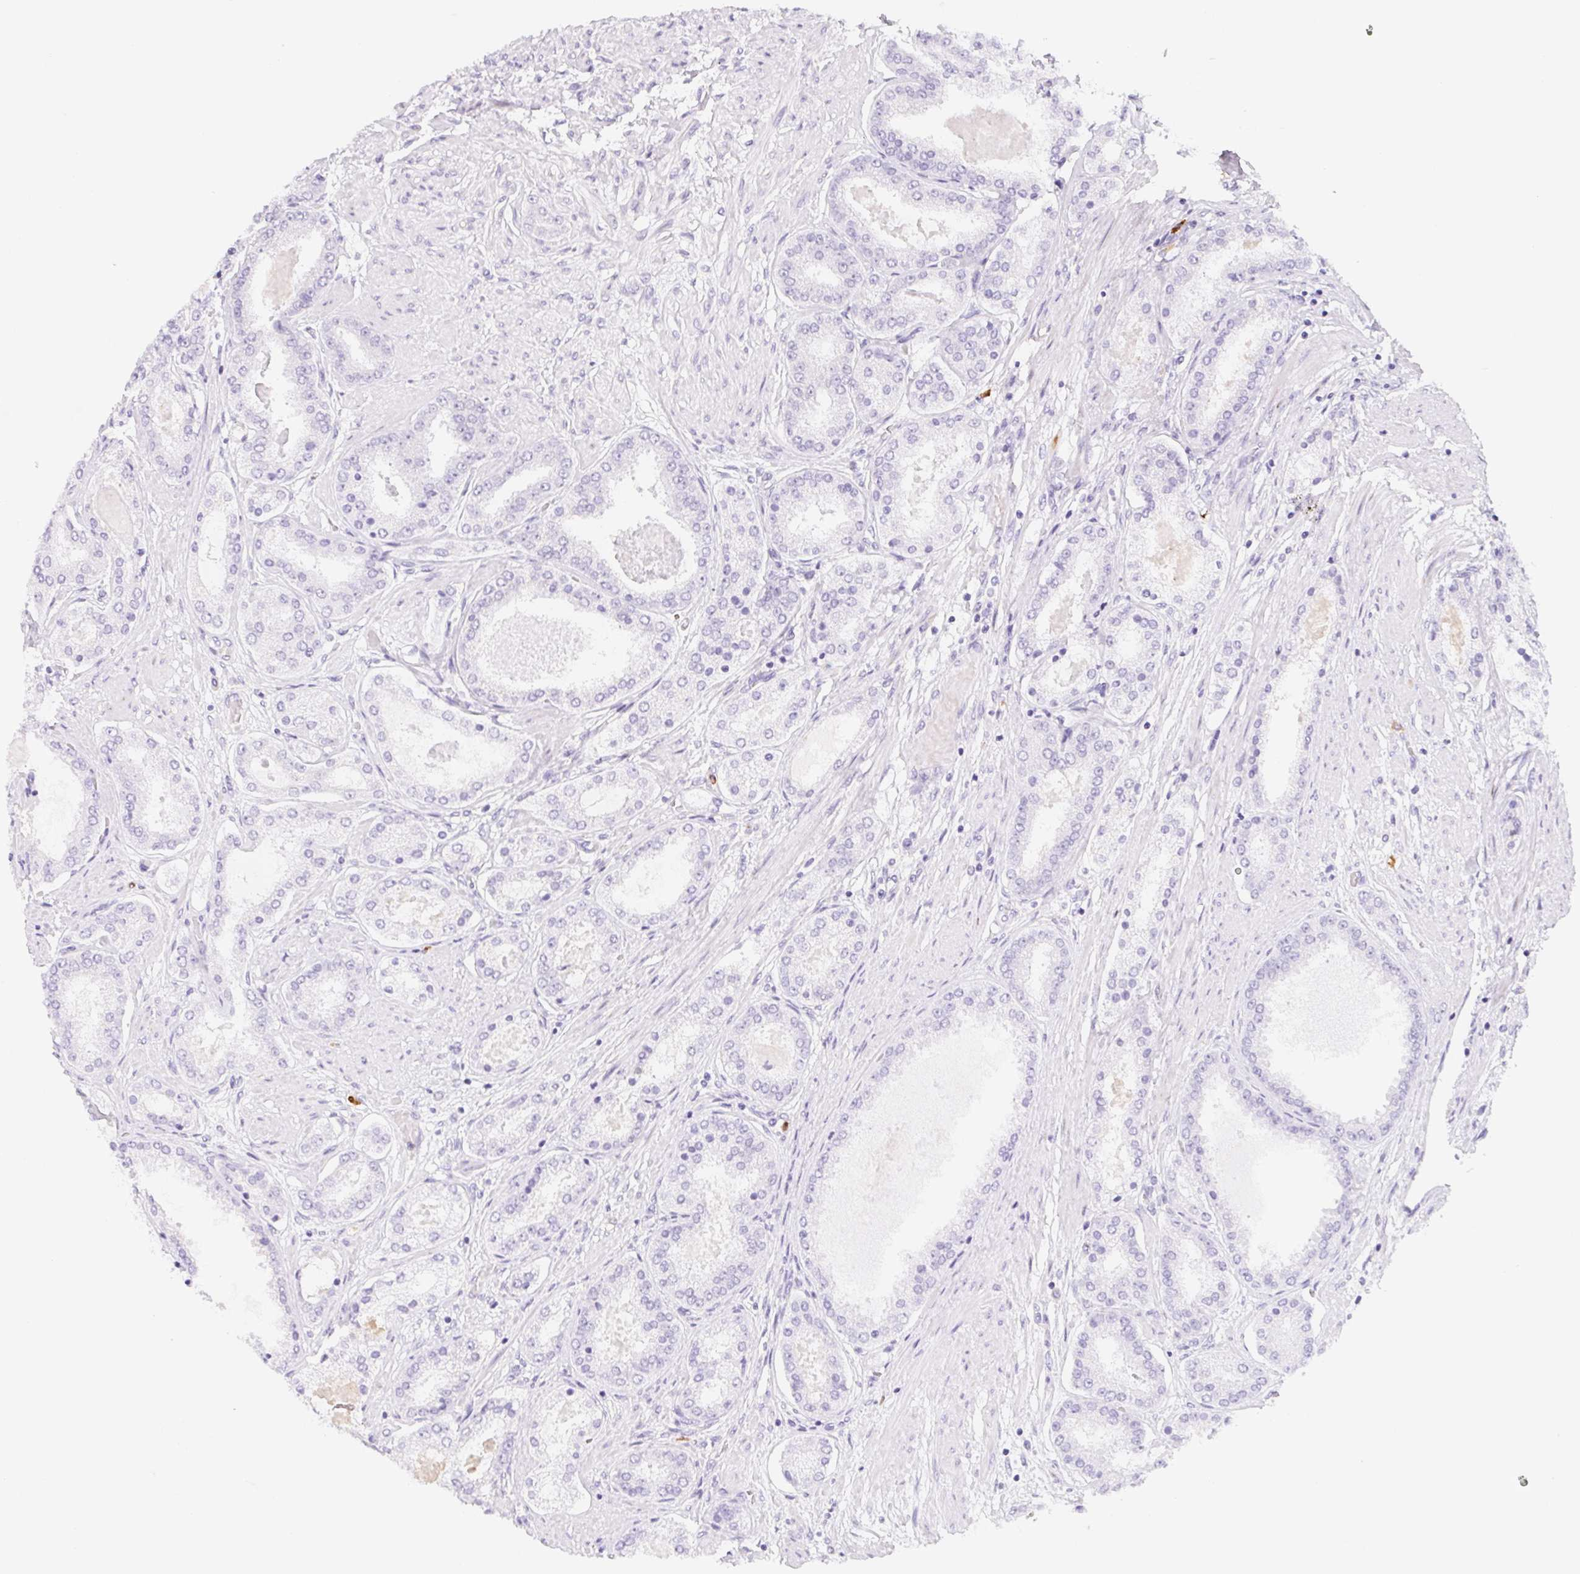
{"staining": {"intensity": "negative", "quantity": "none", "location": "none"}, "tissue": "prostate cancer", "cell_type": "Tumor cells", "image_type": "cancer", "snomed": [{"axis": "morphology", "description": "Adenocarcinoma, High grade"}, {"axis": "topography", "description": "Prostate"}], "caption": "DAB (3,3'-diaminobenzidine) immunohistochemical staining of human prostate cancer (adenocarcinoma (high-grade)) displays no significant expression in tumor cells.", "gene": "ITIH2", "patient": {"sex": "male", "age": 63}}